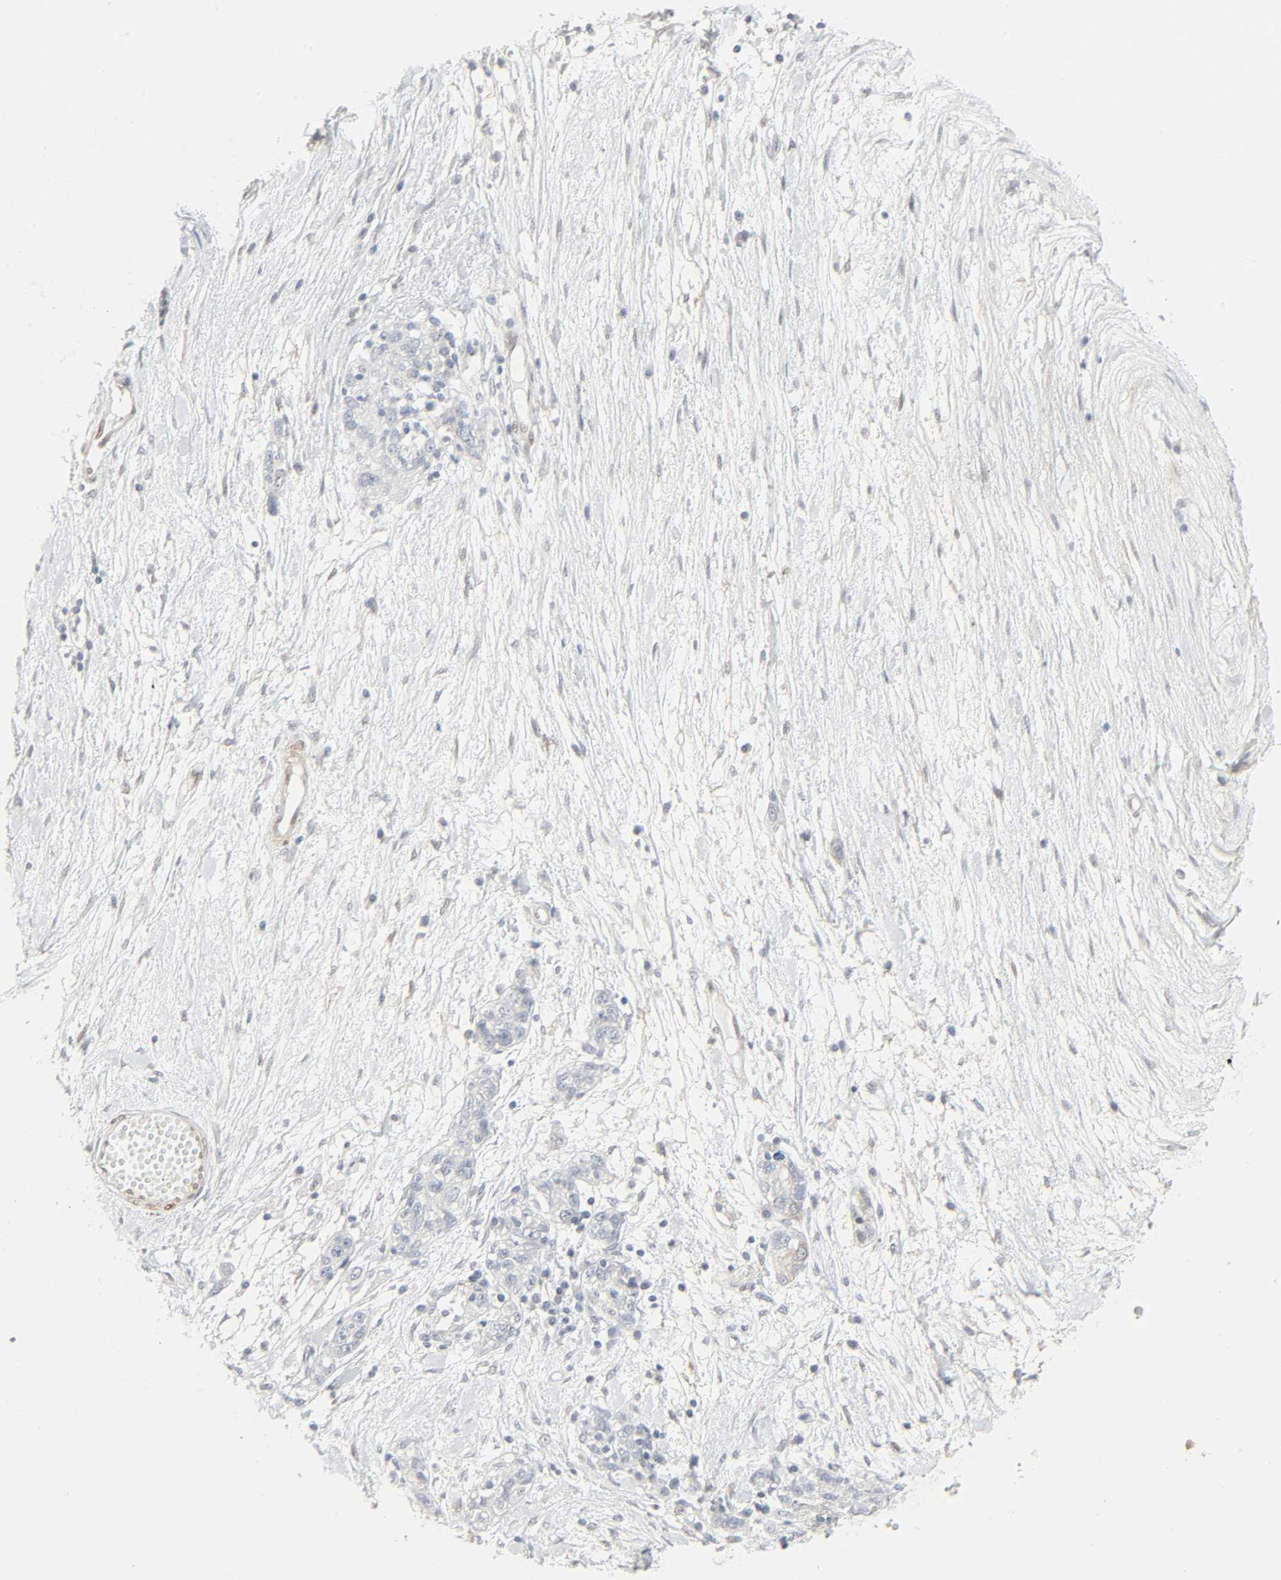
{"staining": {"intensity": "negative", "quantity": "none", "location": "none"}, "tissue": "ovarian cancer", "cell_type": "Tumor cells", "image_type": "cancer", "snomed": [{"axis": "morphology", "description": "Cystadenocarcinoma, serous, NOS"}, {"axis": "topography", "description": "Ovary"}], "caption": "Human ovarian serous cystadenocarcinoma stained for a protein using IHC demonstrates no positivity in tumor cells.", "gene": "ZBTB16", "patient": {"sex": "female", "age": 71}}